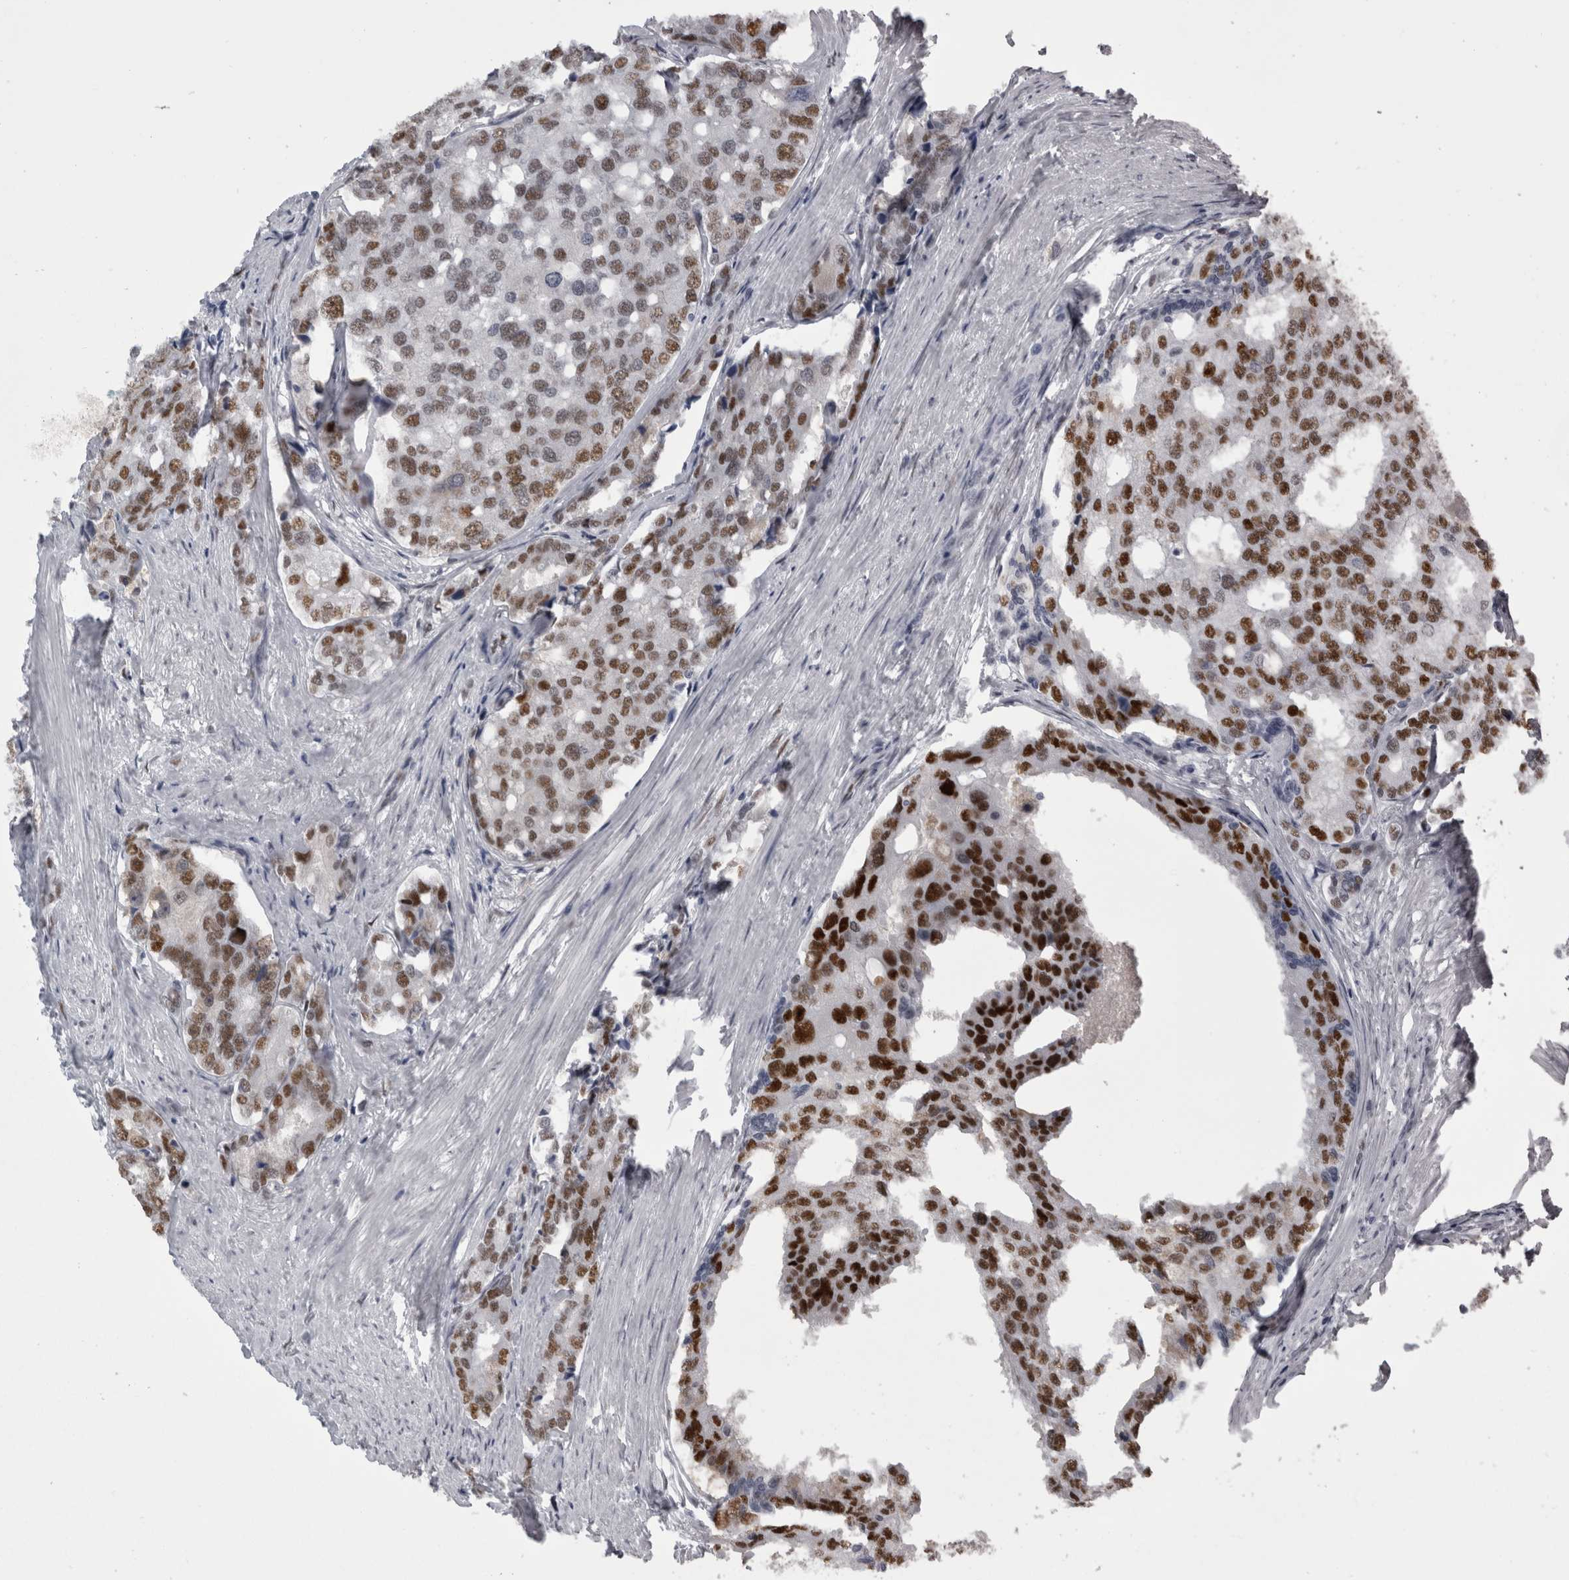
{"staining": {"intensity": "strong", "quantity": "25%-75%", "location": "nuclear"}, "tissue": "prostate cancer", "cell_type": "Tumor cells", "image_type": "cancer", "snomed": [{"axis": "morphology", "description": "Adenocarcinoma, High grade"}, {"axis": "topography", "description": "Prostate"}], "caption": "High-grade adenocarcinoma (prostate) stained with IHC displays strong nuclear expression in approximately 25%-75% of tumor cells.", "gene": "C1orf54", "patient": {"sex": "male", "age": 50}}